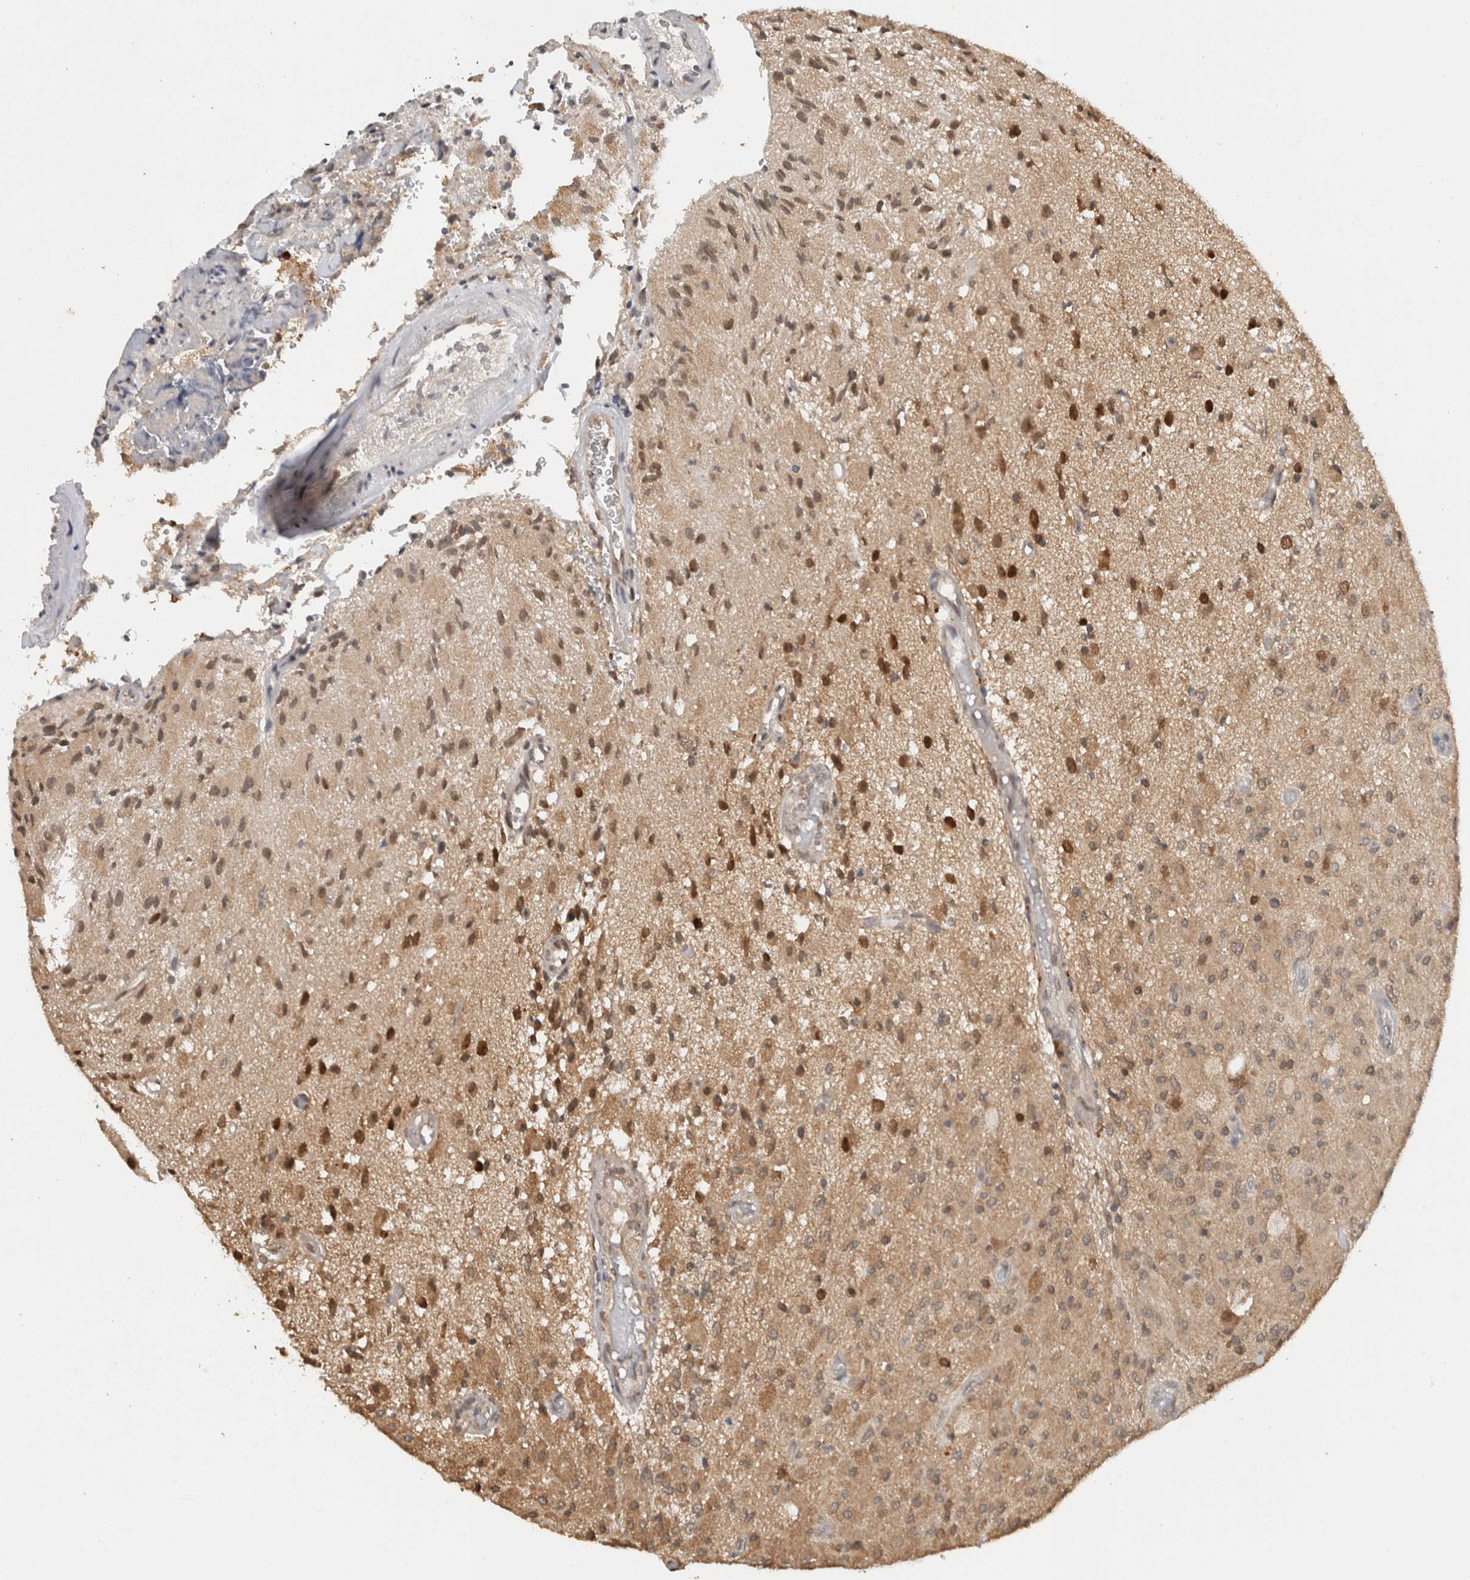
{"staining": {"intensity": "moderate", "quantity": ">75%", "location": "cytoplasmic/membranous,nuclear"}, "tissue": "glioma", "cell_type": "Tumor cells", "image_type": "cancer", "snomed": [{"axis": "morphology", "description": "Normal tissue, NOS"}, {"axis": "morphology", "description": "Glioma, malignant, High grade"}, {"axis": "topography", "description": "Cerebral cortex"}], "caption": "Immunohistochemistry (IHC) staining of malignant high-grade glioma, which shows medium levels of moderate cytoplasmic/membranous and nuclear positivity in about >75% of tumor cells indicating moderate cytoplasmic/membranous and nuclear protein staining. The staining was performed using DAB (brown) for protein detection and nuclei were counterstained in hematoxylin (blue).", "gene": "C1orf21", "patient": {"sex": "male", "age": 77}}